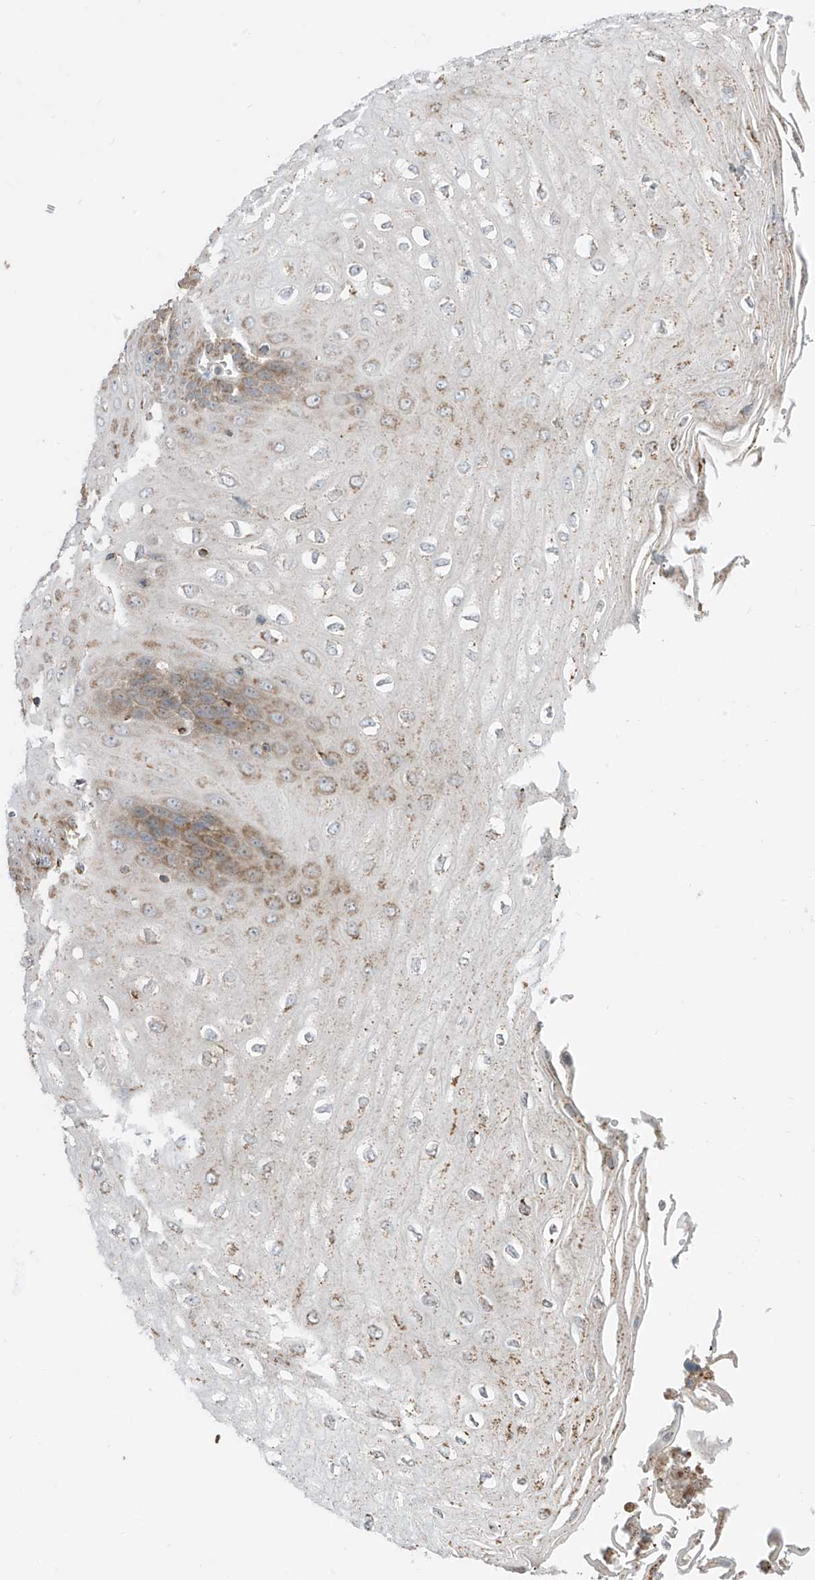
{"staining": {"intensity": "moderate", "quantity": "25%-75%", "location": "cytoplasmic/membranous"}, "tissue": "esophagus", "cell_type": "Squamous epithelial cells", "image_type": "normal", "snomed": [{"axis": "morphology", "description": "Normal tissue, NOS"}, {"axis": "topography", "description": "Esophagus"}], "caption": "This is a histology image of IHC staining of normal esophagus, which shows moderate expression in the cytoplasmic/membranous of squamous epithelial cells.", "gene": "ETHE1", "patient": {"sex": "male", "age": 60}}